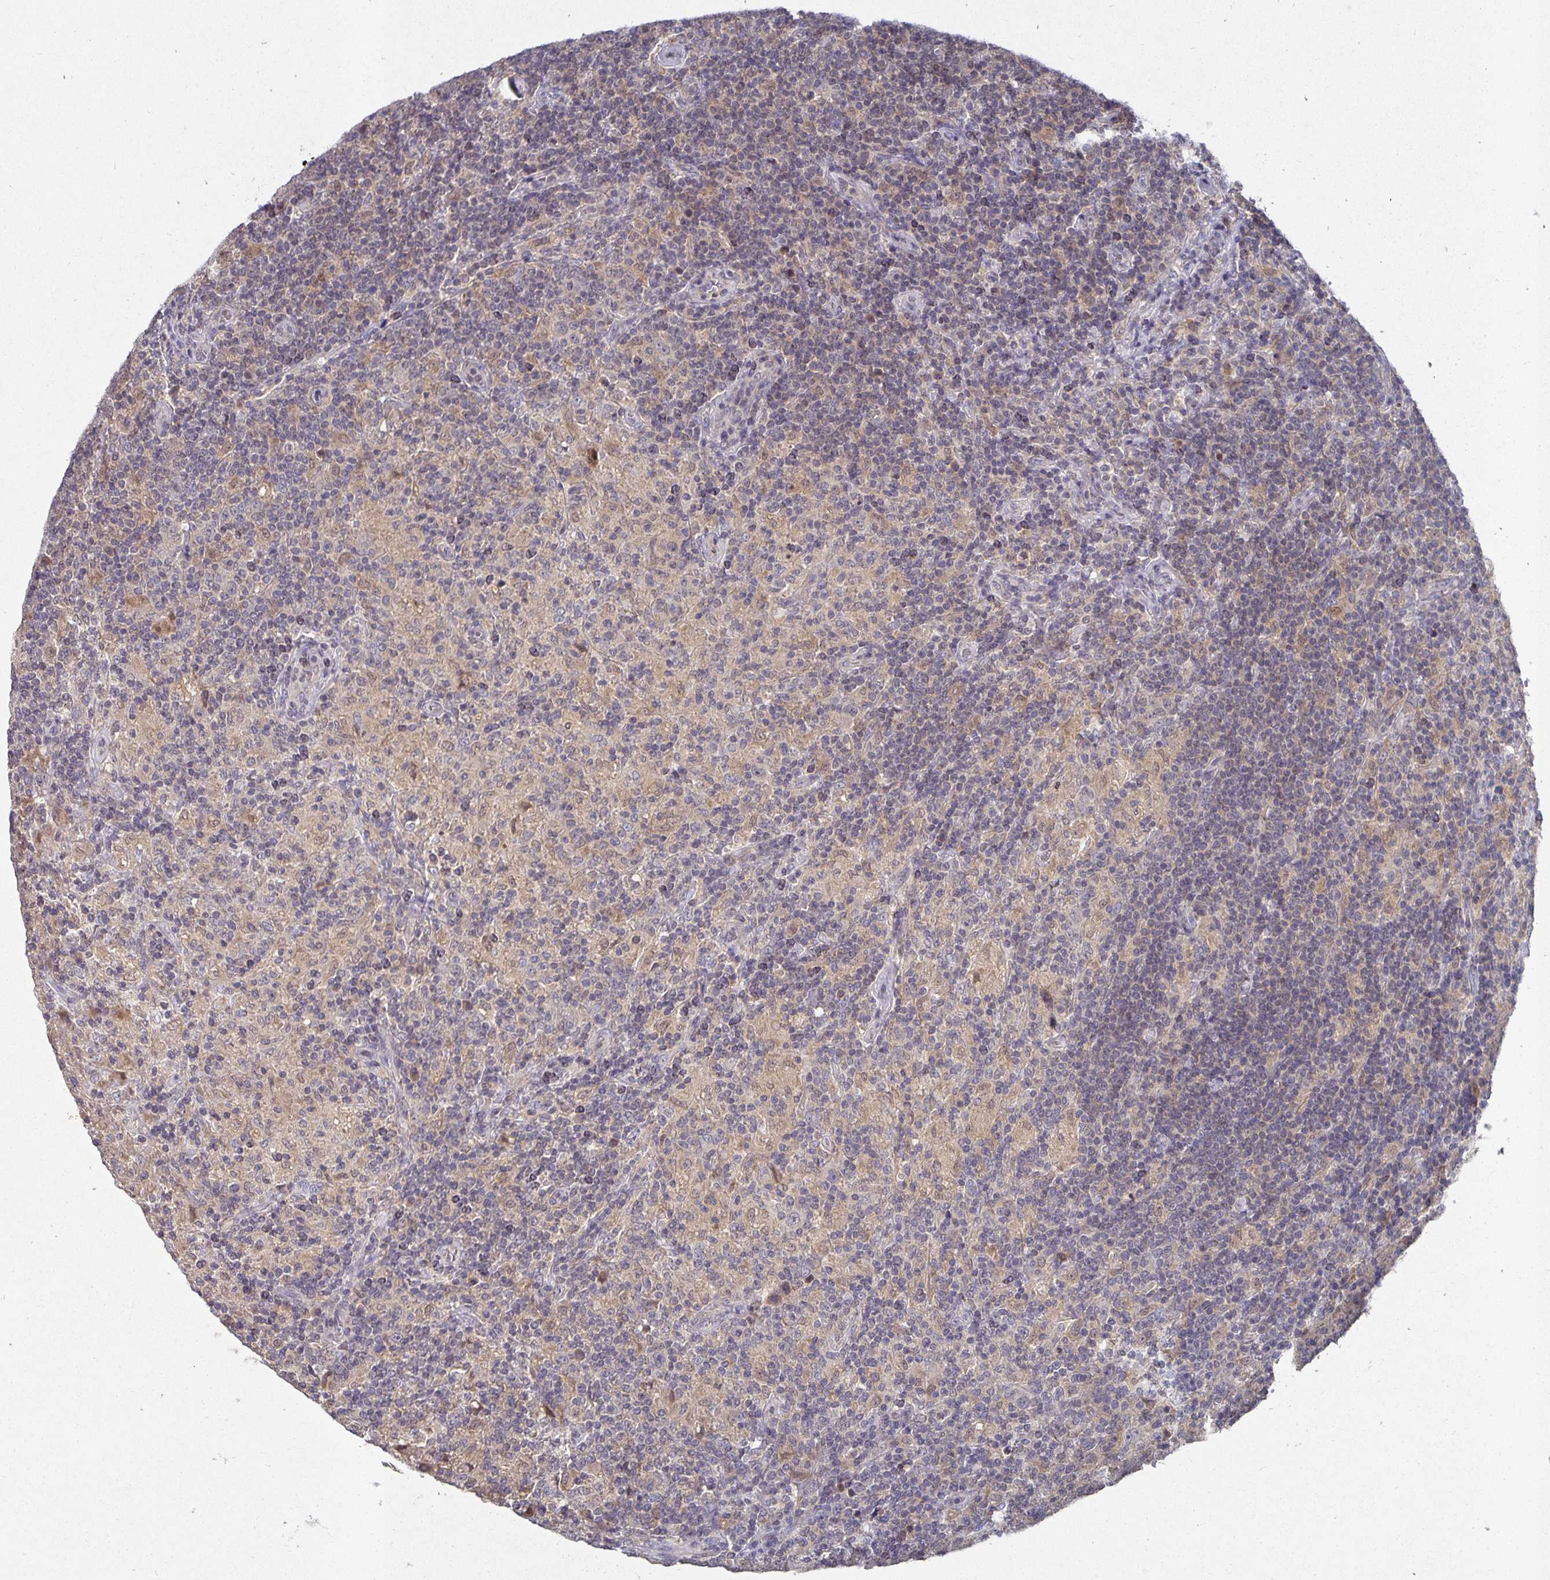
{"staining": {"intensity": "negative", "quantity": "none", "location": "none"}, "tissue": "lymphoma", "cell_type": "Tumor cells", "image_type": "cancer", "snomed": [{"axis": "morphology", "description": "Hodgkin's disease, NOS"}, {"axis": "topography", "description": "Lymph node"}], "caption": "Micrograph shows no protein expression in tumor cells of lymphoma tissue. (Stains: DAB IHC with hematoxylin counter stain, Microscopy: brightfield microscopy at high magnification).", "gene": "HEPN1", "patient": {"sex": "male", "age": 70}}